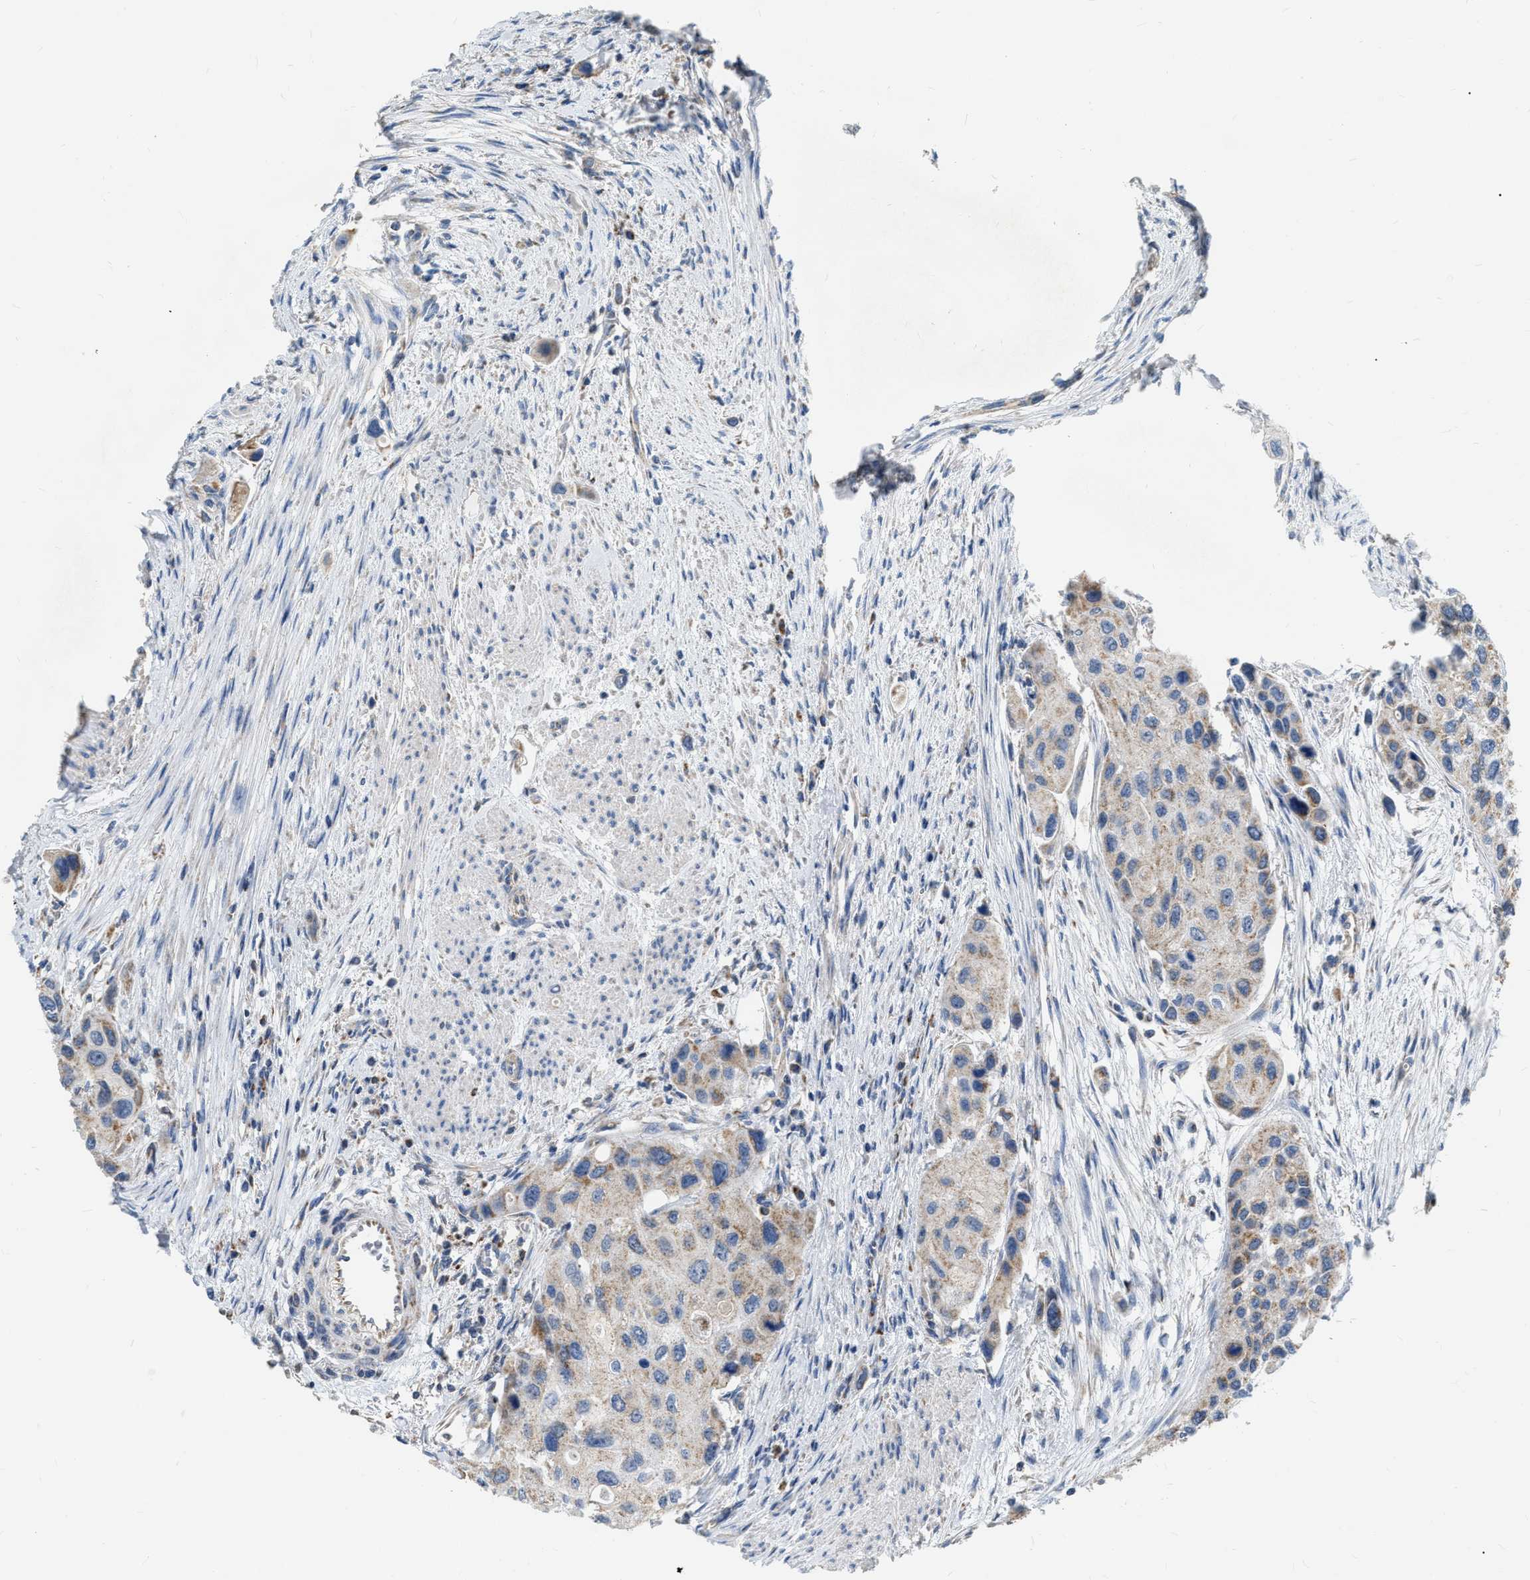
{"staining": {"intensity": "weak", "quantity": ">75%", "location": "cytoplasmic/membranous"}, "tissue": "urothelial cancer", "cell_type": "Tumor cells", "image_type": "cancer", "snomed": [{"axis": "morphology", "description": "Urothelial carcinoma, High grade"}, {"axis": "topography", "description": "Urinary bladder"}], "caption": "Immunohistochemical staining of urothelial carcinoma (high-grade) displays low levels of weak cytoplasmic/membranous protein expression in about >75% of tumor cells.", "gene": "DDX56", "patient": {"sex": "female", "age": 56}}